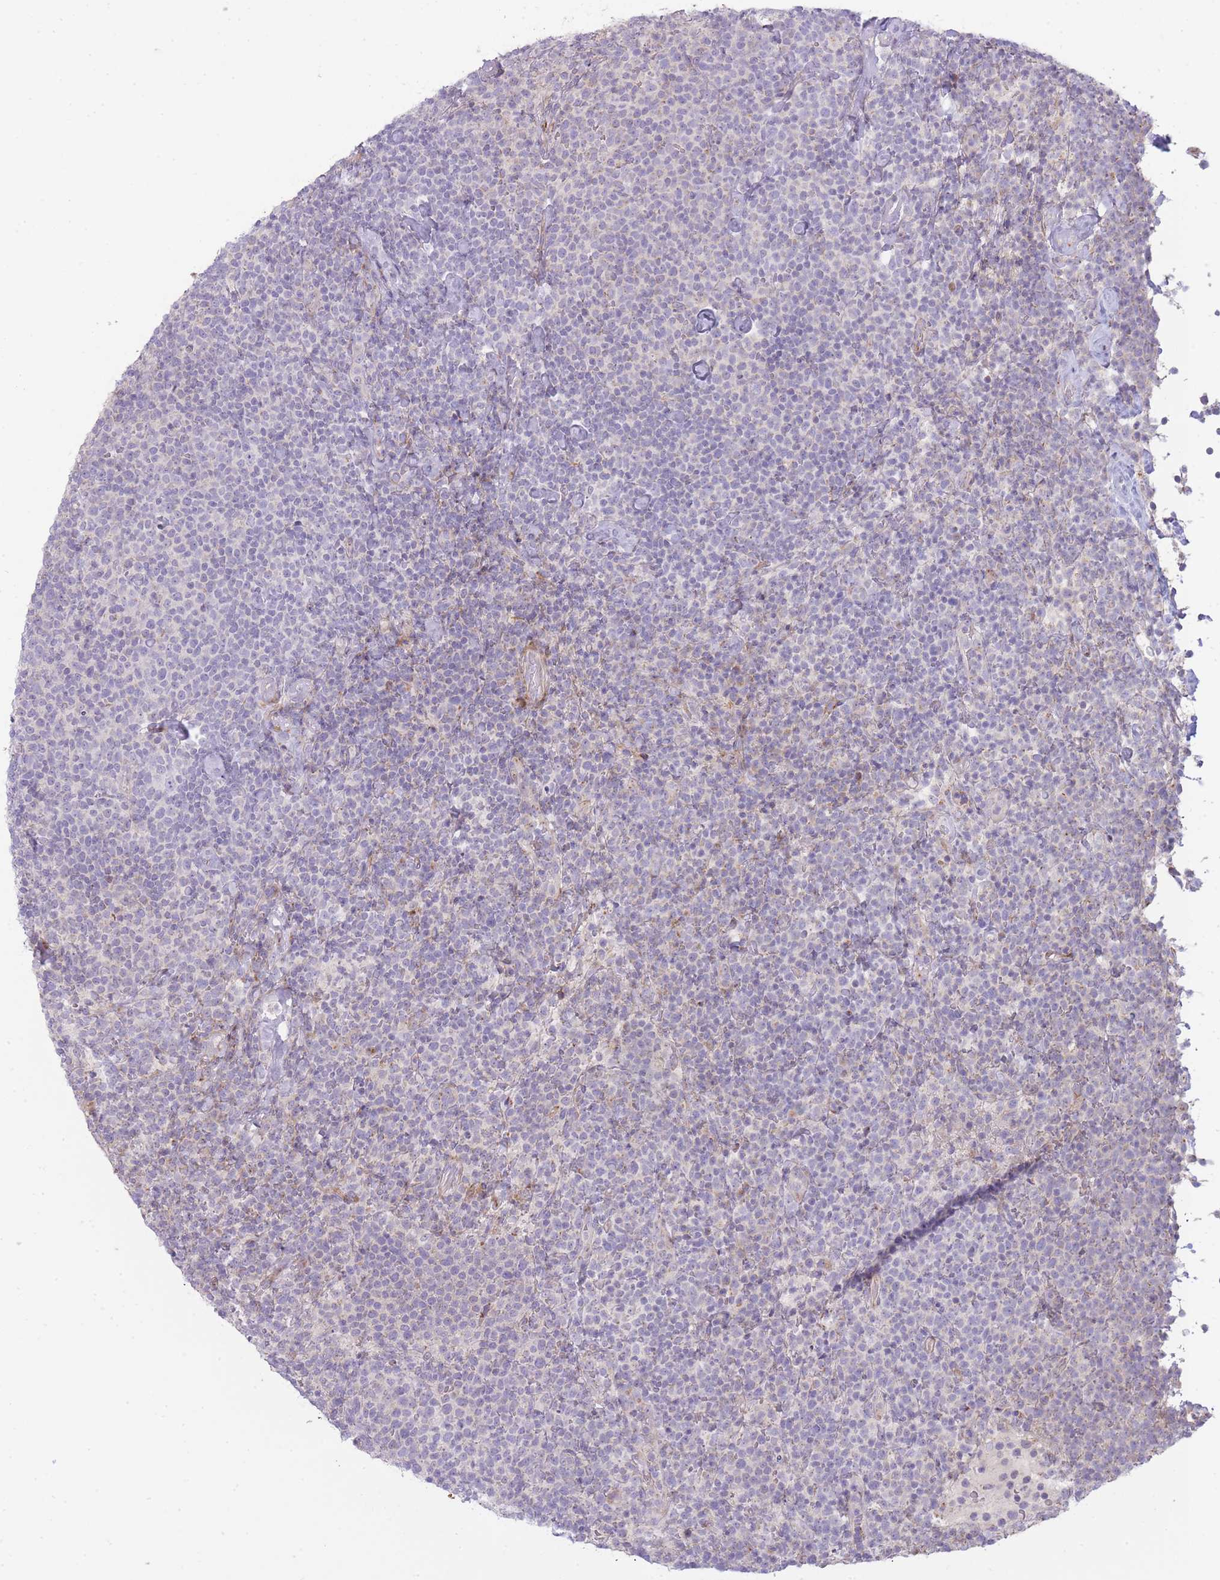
{"staining": {"intensity": "negative", "quantity": "none", "location": "none"}, "tissue": "lymphoma", "cell_type": "Tumor cells", "image_type": "cancer", "snomed": [{"axis": "morphology", "description": "Malignant lymphoma, non-Hodgkin's type, High grade"}, {"axis": "topography", "description": "Lymph node"}], "caption": "Immunohistochemistry photomicrograph of lymphoma stained for a protein (brown), which reveals no expression in tumor cells.", "gene": "PPP3R2", "patient": {"sex": "male", "age": 61}}